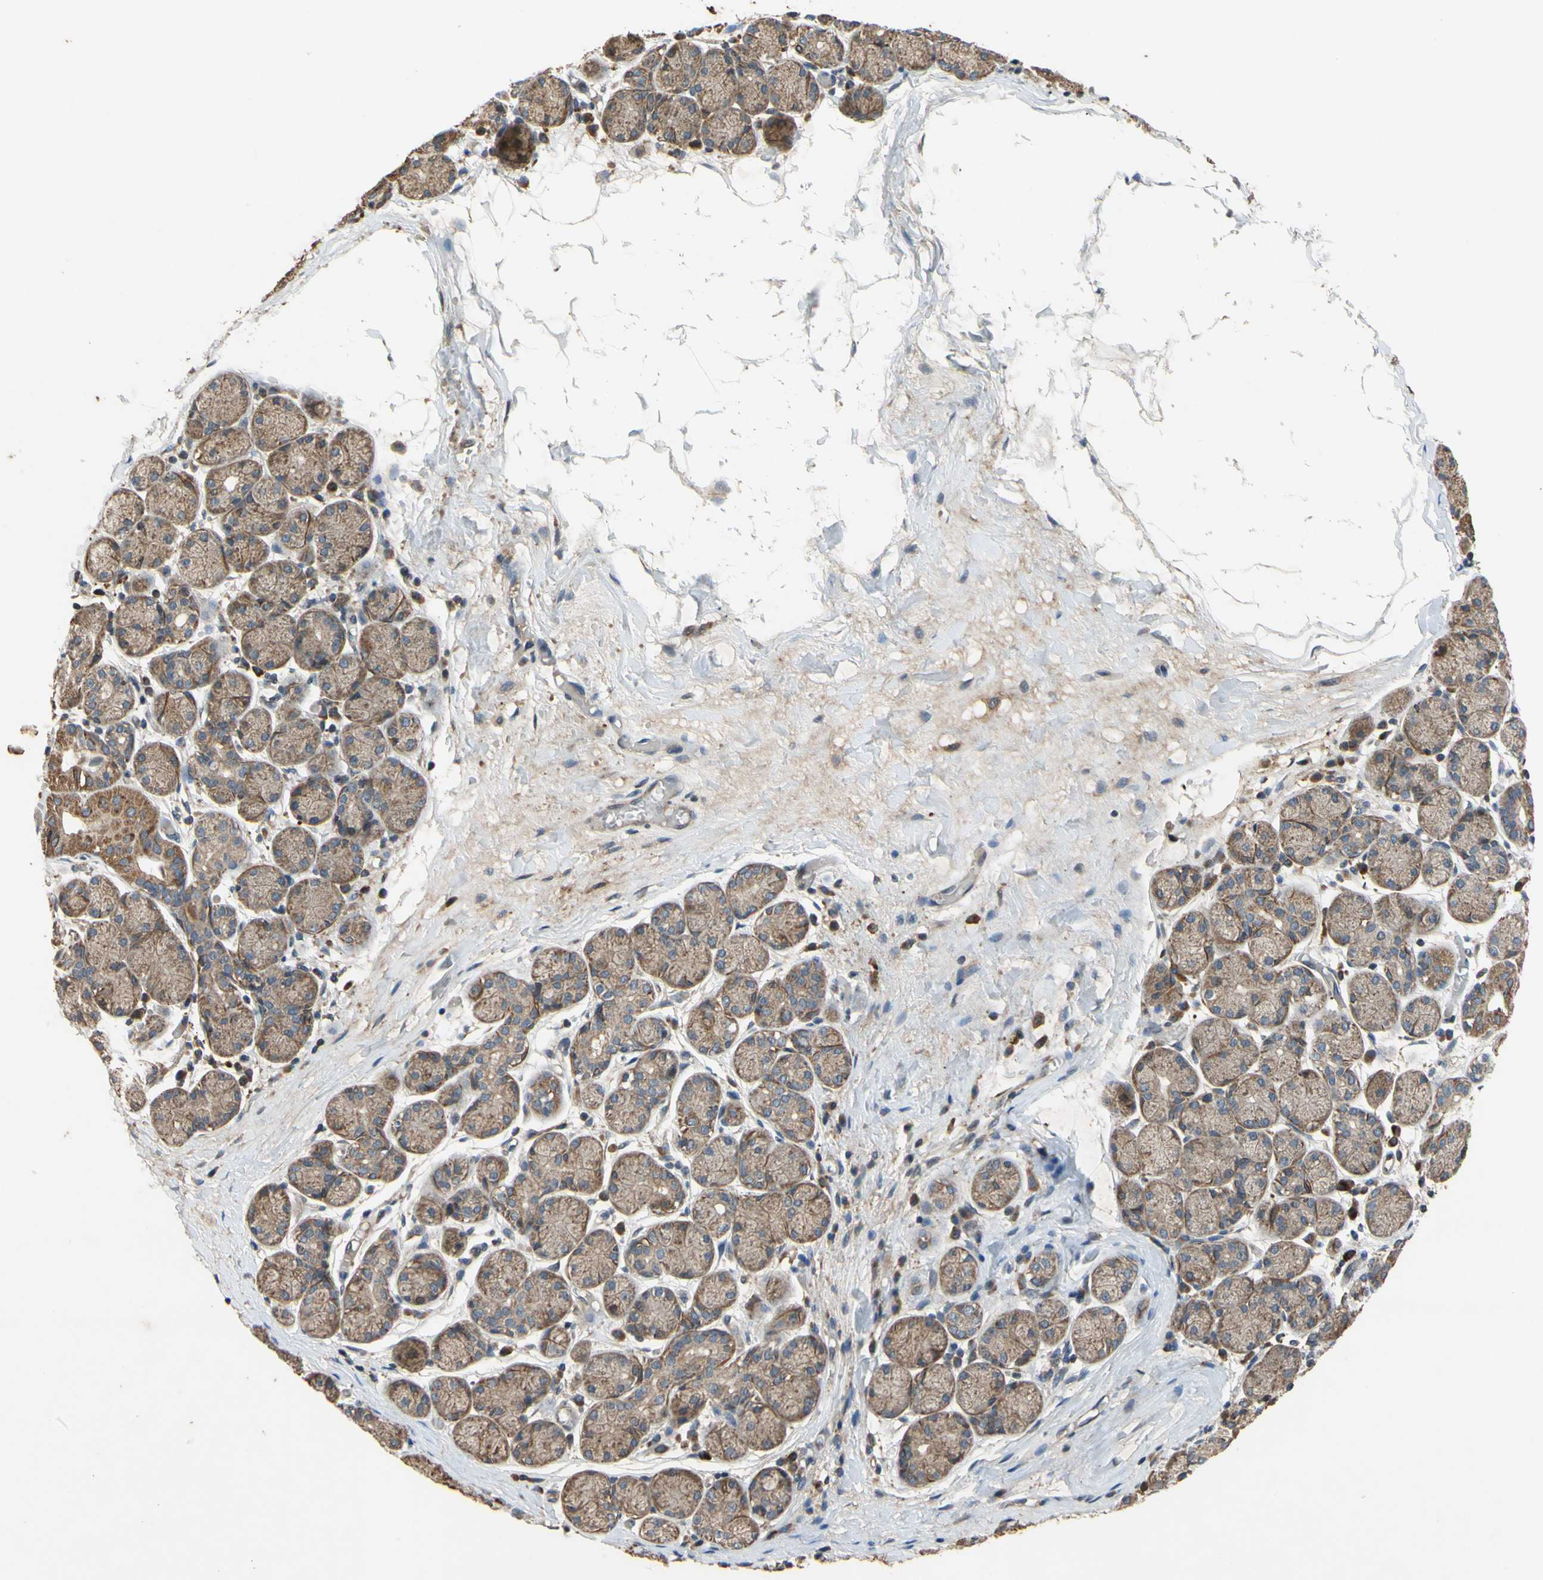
{"staining": {"intensity": "moderate", "quantity": ">75%", "location": "cytoplasmic/membranous"}, "tissue": "salivary gland", "cell_type": "Glandular cells", "image_type": "normal", "snomed": [{"axis": "morphology", "description": "Normal tissue, NOS"}, {"axis": "topography", "description": "Salivary gland"}], "caption": "Immunohistochemical staining of normal human salivary gland shows moderate cytoplasmic/membranous protein staining in approximately >75% of glandular cells. The staining was performed using DAB to visualize the protein expression in brown, while the nuclei were stained in blue with hematoxylin (Magnification: 20x).", "gene": "PARD6A", "patient": {"sex": "female", "age": 24}}